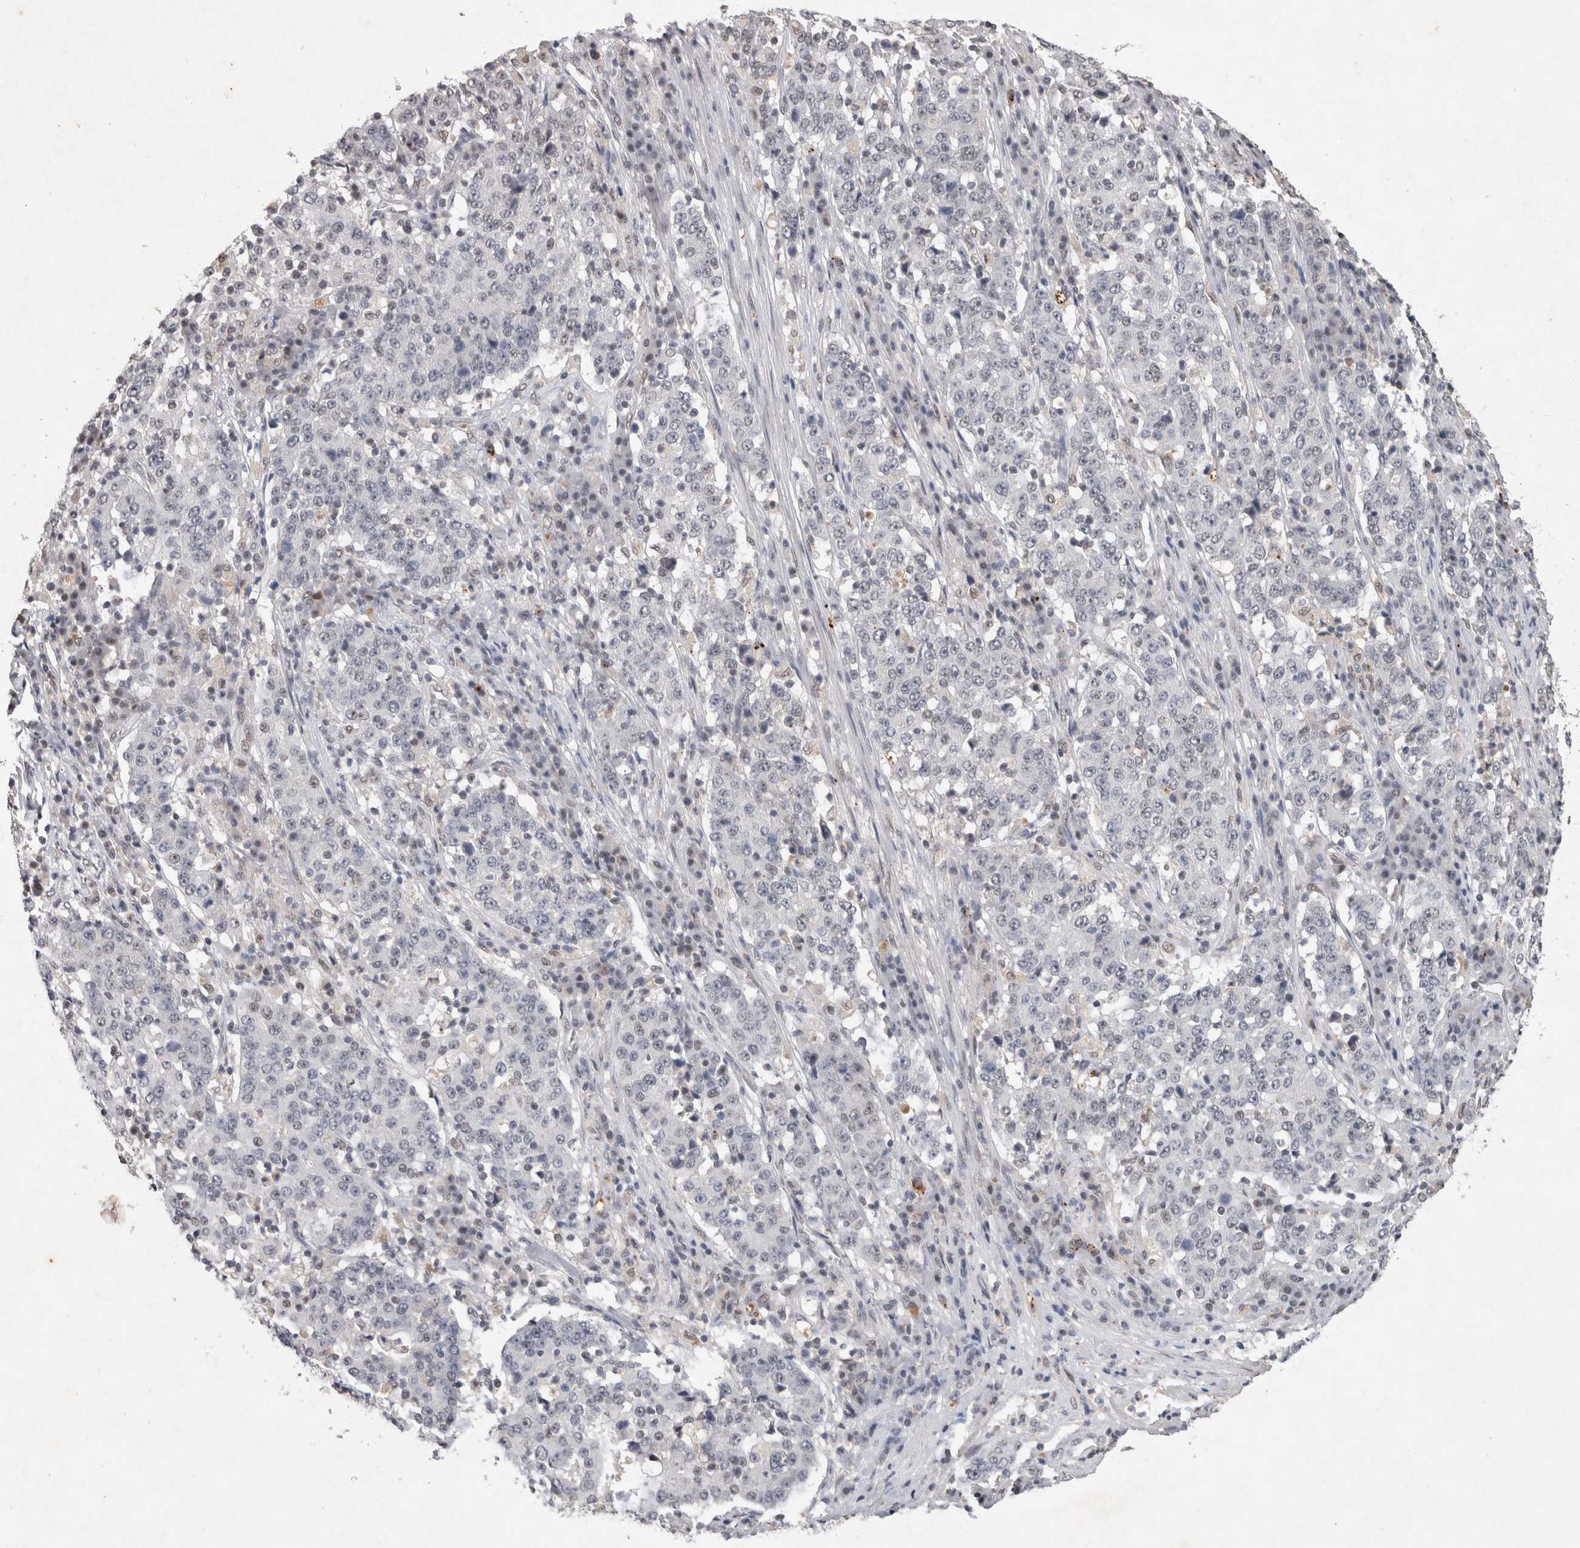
{"staining": {"intensity": "negative", "quantity": "none", "location": "none"}, "tissue": "stomach cancer", "cell_type": "Tumor cells", "image_type": "cancer", "snomed": [{"axis": "morphology", "description": "Adenocarcinoma, NOS"}, {"axis": "topography", "description": "Stomach"}], "caption": "High power microscopy micrograph of an immunohistochemistry photomicrograph of adenocarcinoma (stomach), revealing no significant expression in tumor cells.", "gene": "XRCC5", "patient": {"sex": "male", "age": 59}}